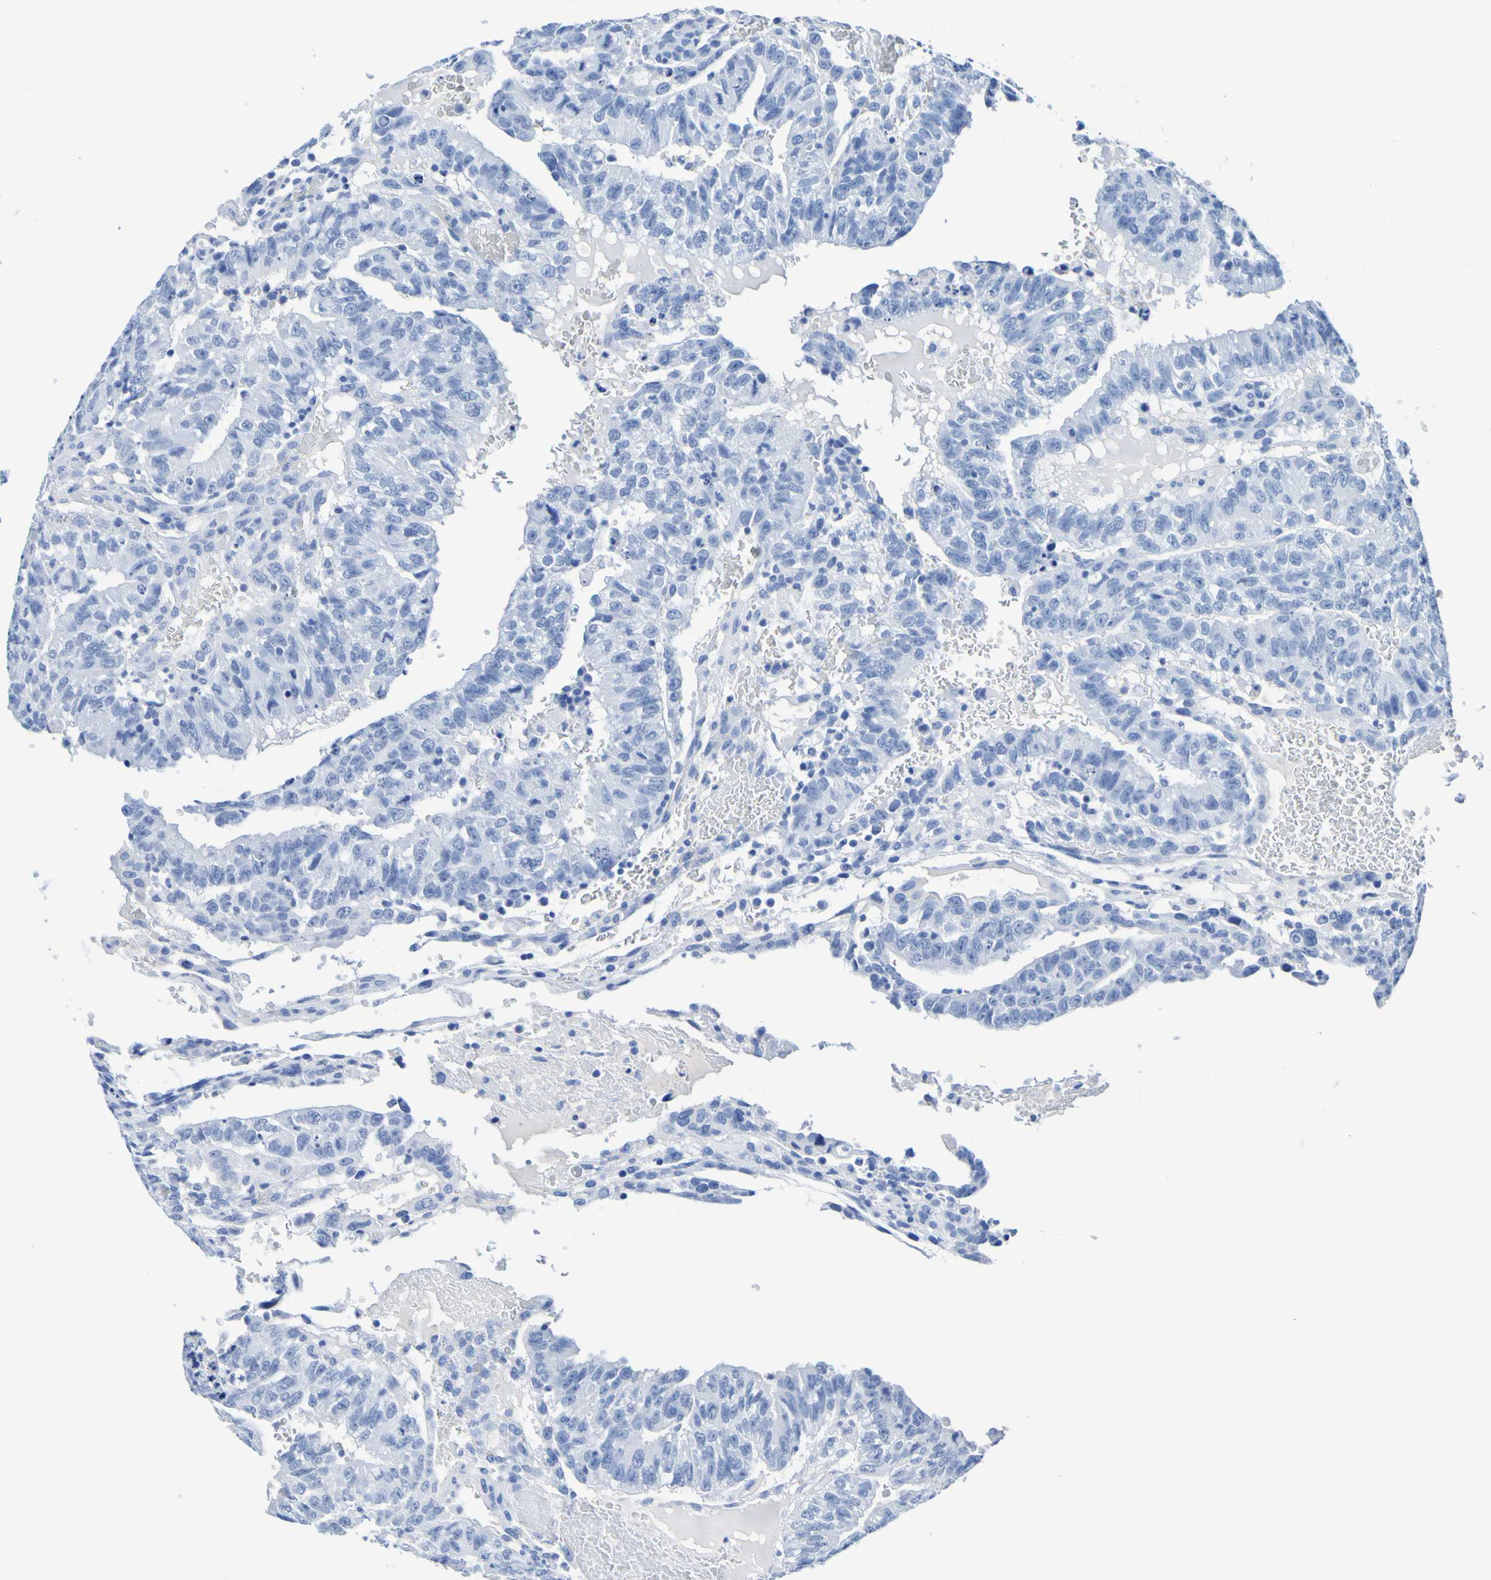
{"staining": {"intensity": "negative", "quantity": "none", "location": "none"}, "tissue": "testis cancer", "cell_type": "Tumor cells", "image_type": "cancer", "snomed": [{"axis": "morphology", "description": "Seminoma, NOS"}, {"axis": "morphology", "description": "Carcinoma, Embryonal, NOS"}, {"axis": "topography", "description": "Testis"}], "caption": "High power microscopy image of an immunohistochemistry image of testis cancer (seminoma), revealing no significant expression in tumor cells.", "gene": "DPEP1", "patient": {"sex": "male", "age": 52}}